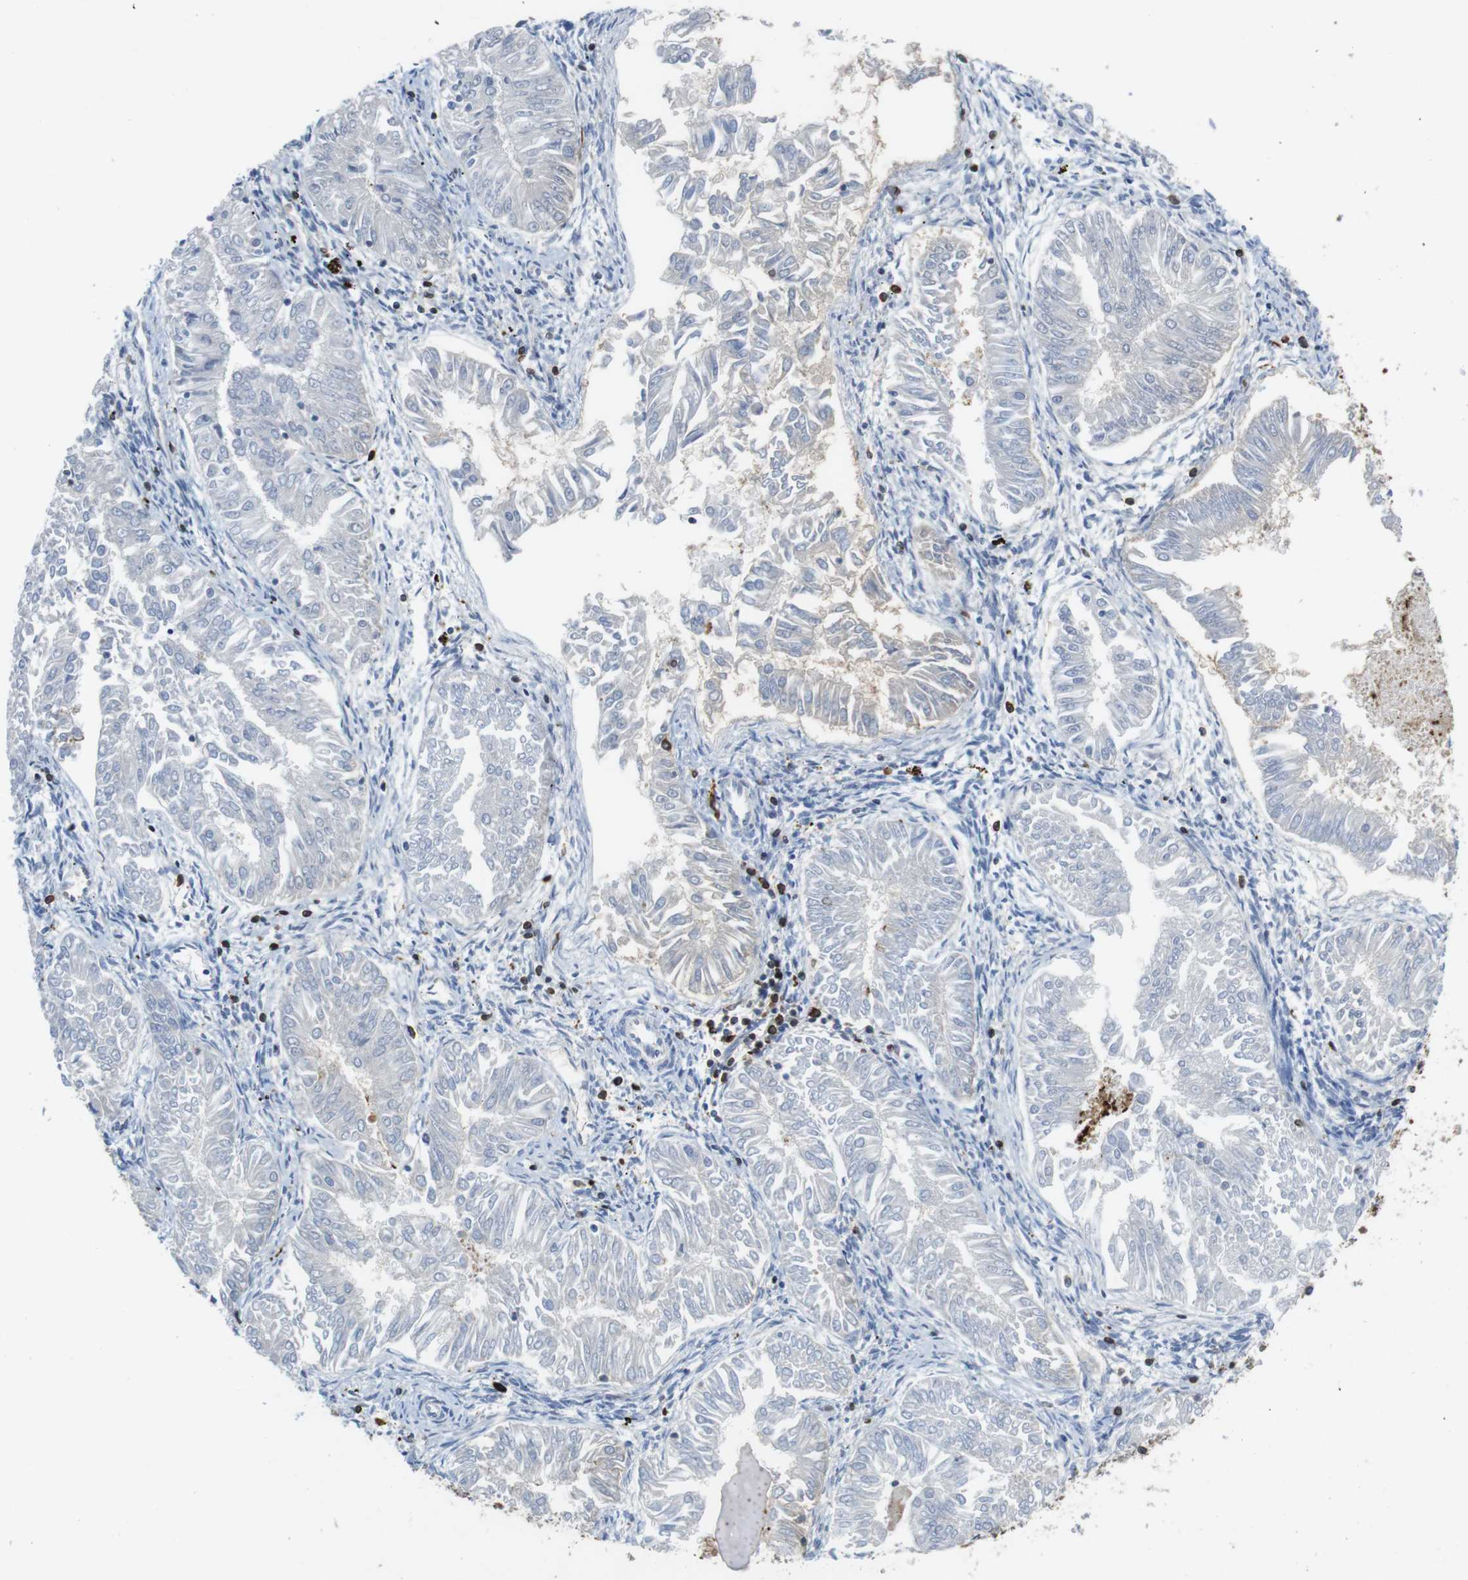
{"staining": {"intensity": "negative", "quantity": "none", "location": "none"}, "tissue": "endometrial cancer", "cell_type": "Tumor cells", "image_type": "cancer", "snomed": [{"axis": "morphology", "description": "Adenocarcinoma, NOS"}, {"axis": "topography", "description": "Endometrium"}], "caption": "Endometrial adenocarcinoma was stained to show a protein in brown. There is no significant staining in tumor cells.", "gene": "ARL6IP5", "patient": {"sex": "female", "age": 53}}